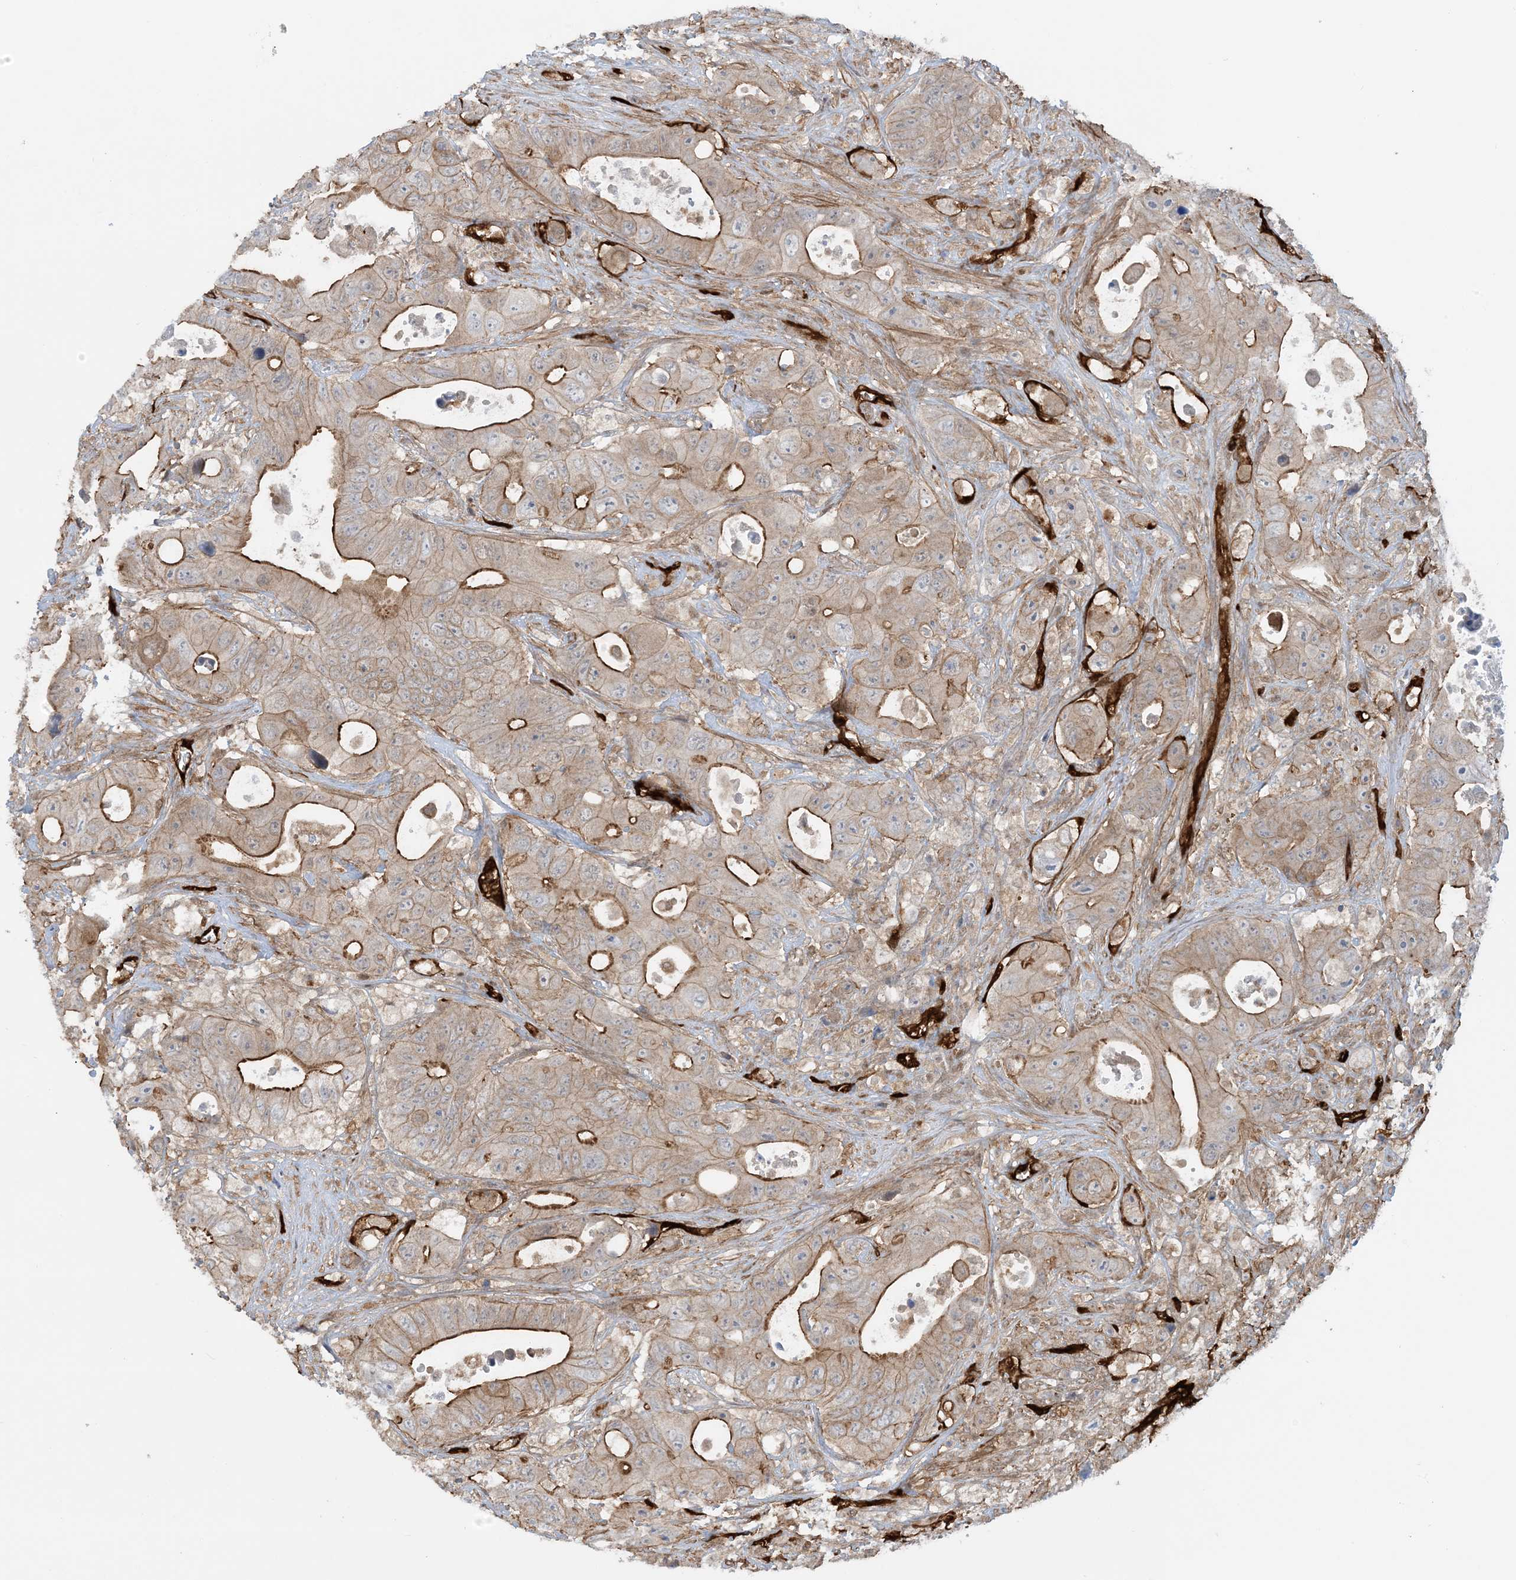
{"staining": {"intensity": "moderate", "quantity": "25%-75%", "location": "cytoplasmic/membranous"}, "tissue": "colorectal cancer", "cell_type": "Tumor cells", "image_type": "cancer", "snomed": [{"axis": "morphology", "description": "Adenocarcinoma, NOS"}, {"axis": "topography", "description": "Colon"}], "caption": "Immunohistochemical staining of colorectal cancer (adenocarcinoma) shows medium levels of moderate cytoplasmic/membranous expression in about 25%-75% of tumor cells.", "gene": "PPM1F", "patient": {"sex": "female", "age": 46}}